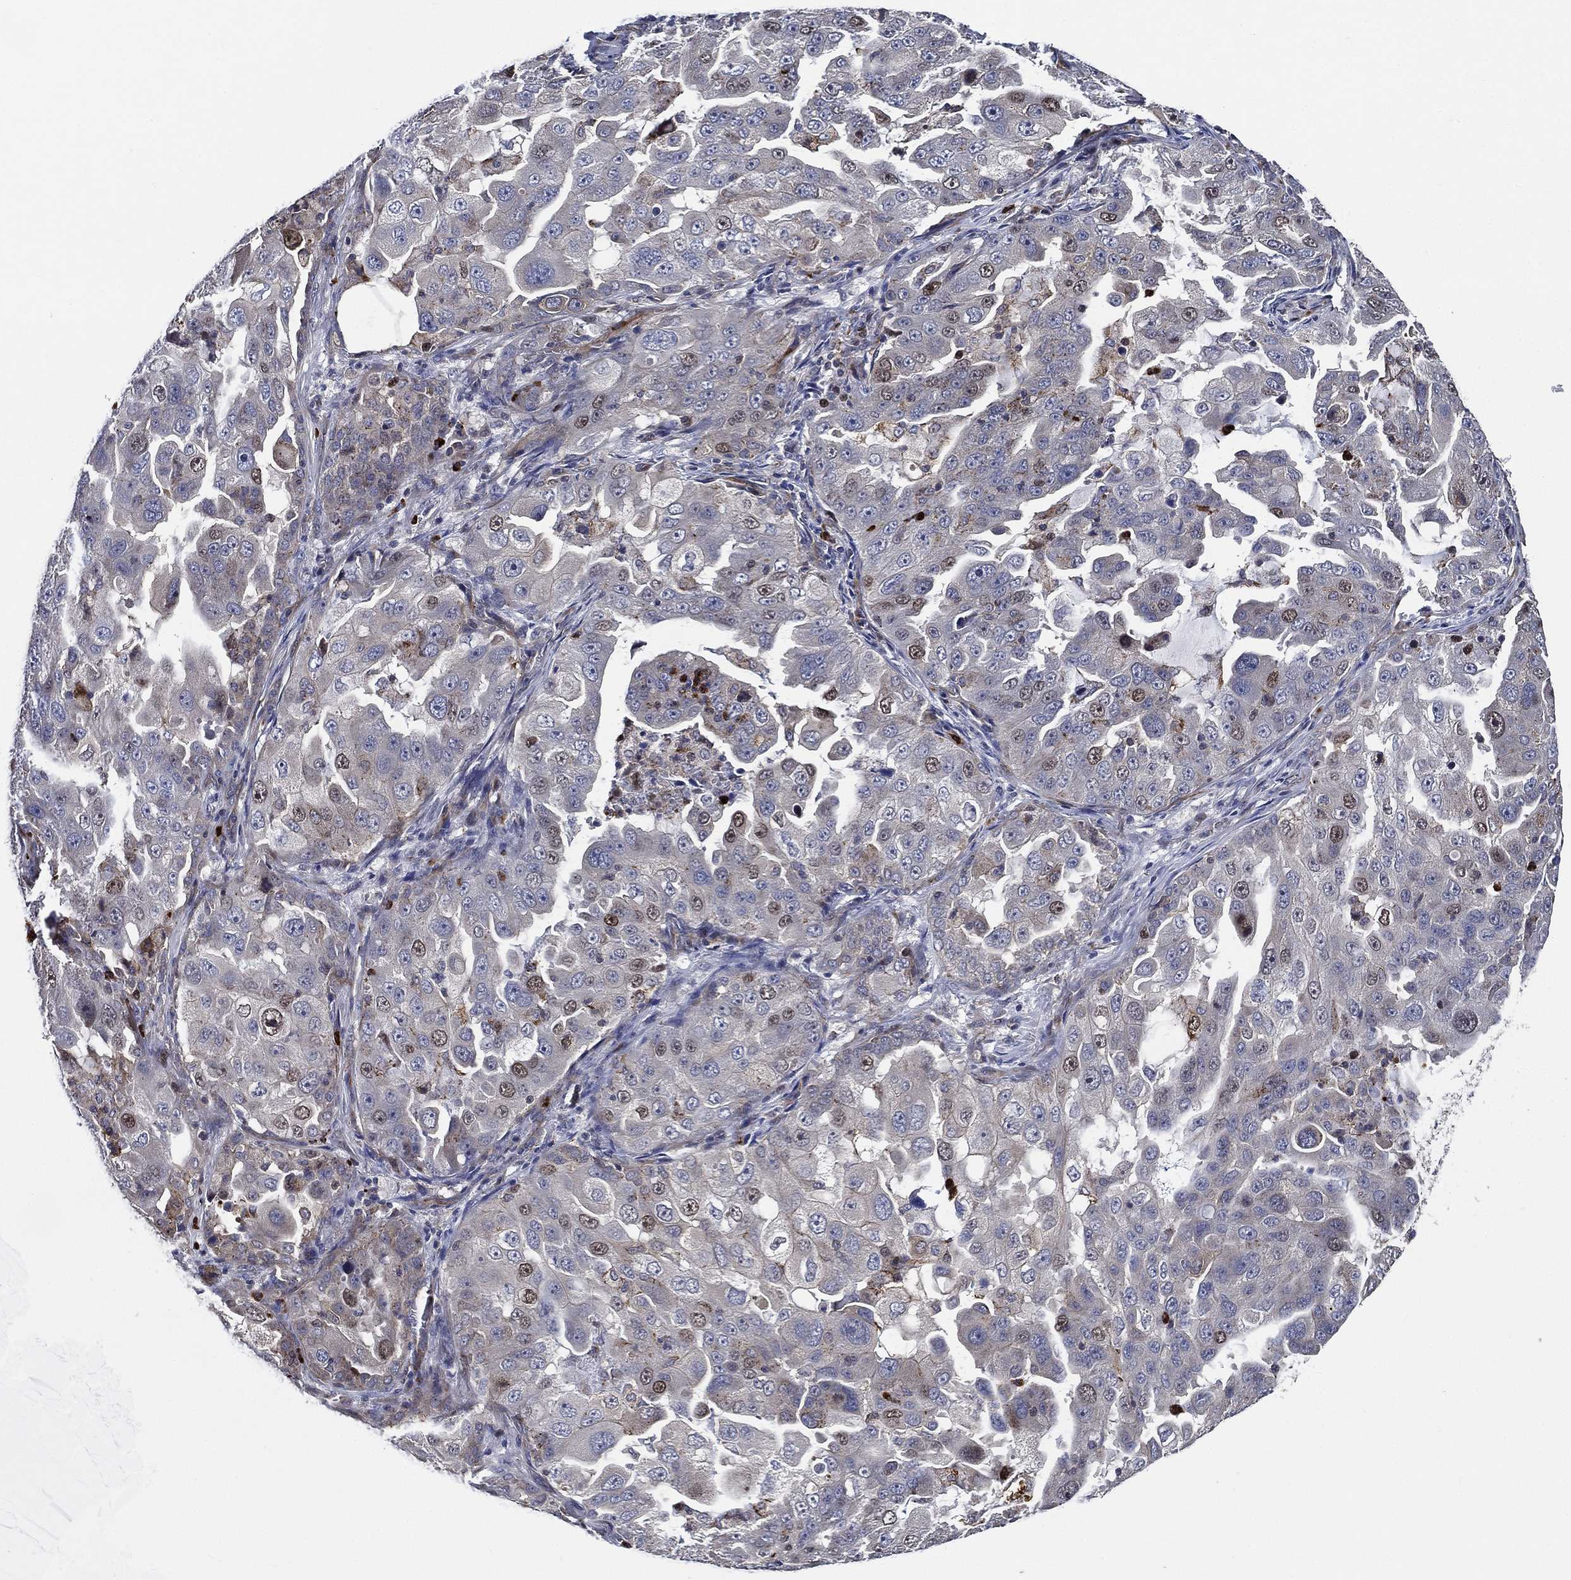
{"staining": {"intensity": "moderate", "quantity": "<25%", "location": "nuclear"}, "tissue": "lung cancer", "cell_type": "Tumor cells", "image_type": "cancer", "snomed": [{"axis": "morphology", "description": "Adenocarcinoma, NOS"}, {"axis": "topography", "description": "Lung"}], "caption": "Immunohistochemical staining of human lung cancer demonstrates moderate nuclear protein staining in approximately <25% of tumor cells. (DAB IHC, brown staining for protein, blue staining for nuclei).", "gene": "KIF20B", "patient": {"sex": "female", "age": 61}}